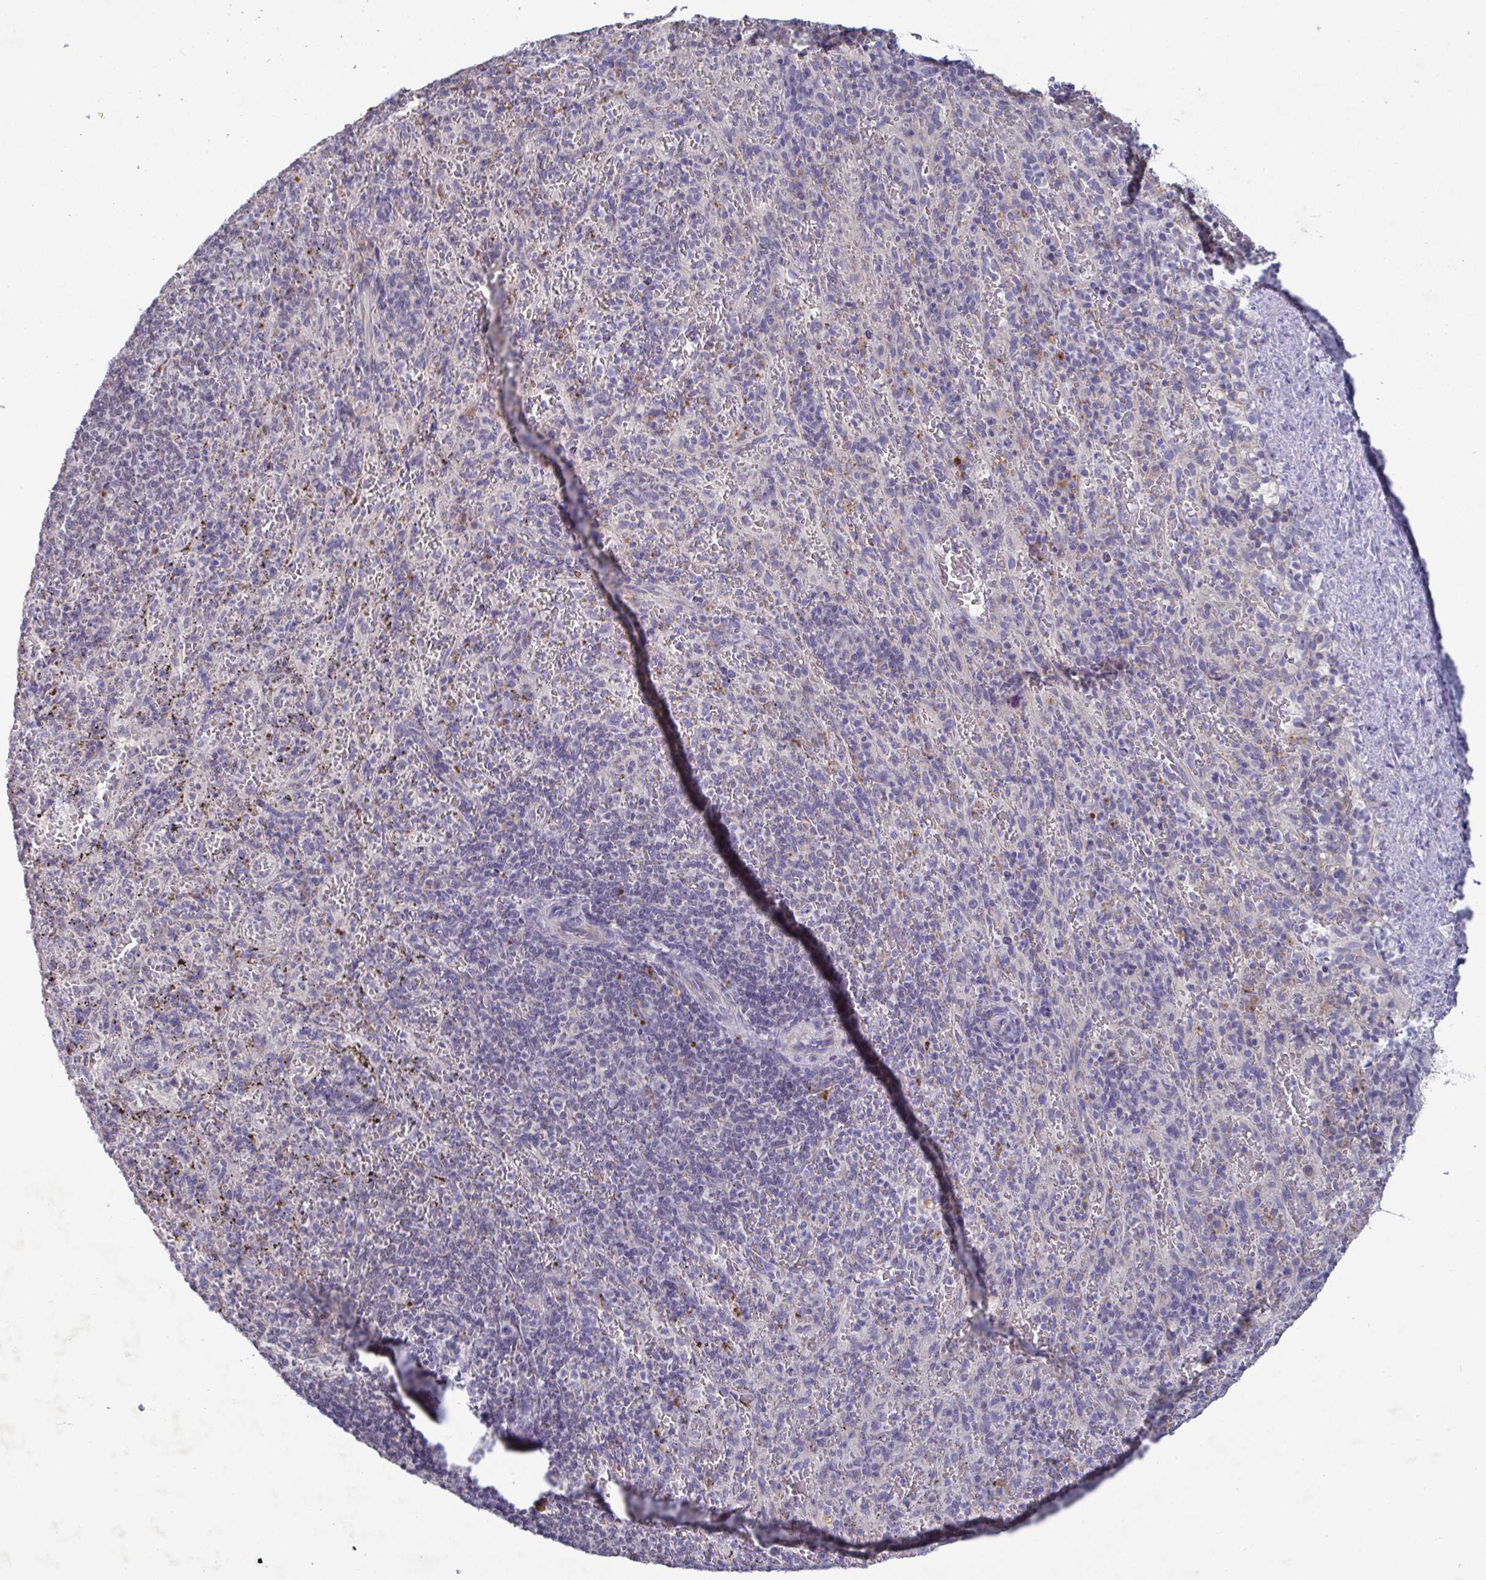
{"staining": {"intensity": "negative", "quantity": "none", "location": "none"}, "tissue": "spleen", "cell_type": "Cells in red pulp", "image_type": "normal", "snomed": [{"axis": "morphology", "description": "Normal tissue, NOS"}, {"axis": "topography", "description": "Spleen"}], "caption": "Immunohistochemistry of benign spleen shows no staining in cells in red pulp.", "gene": "GALNT13", "patient": {"sex": "male", "age": 57}}